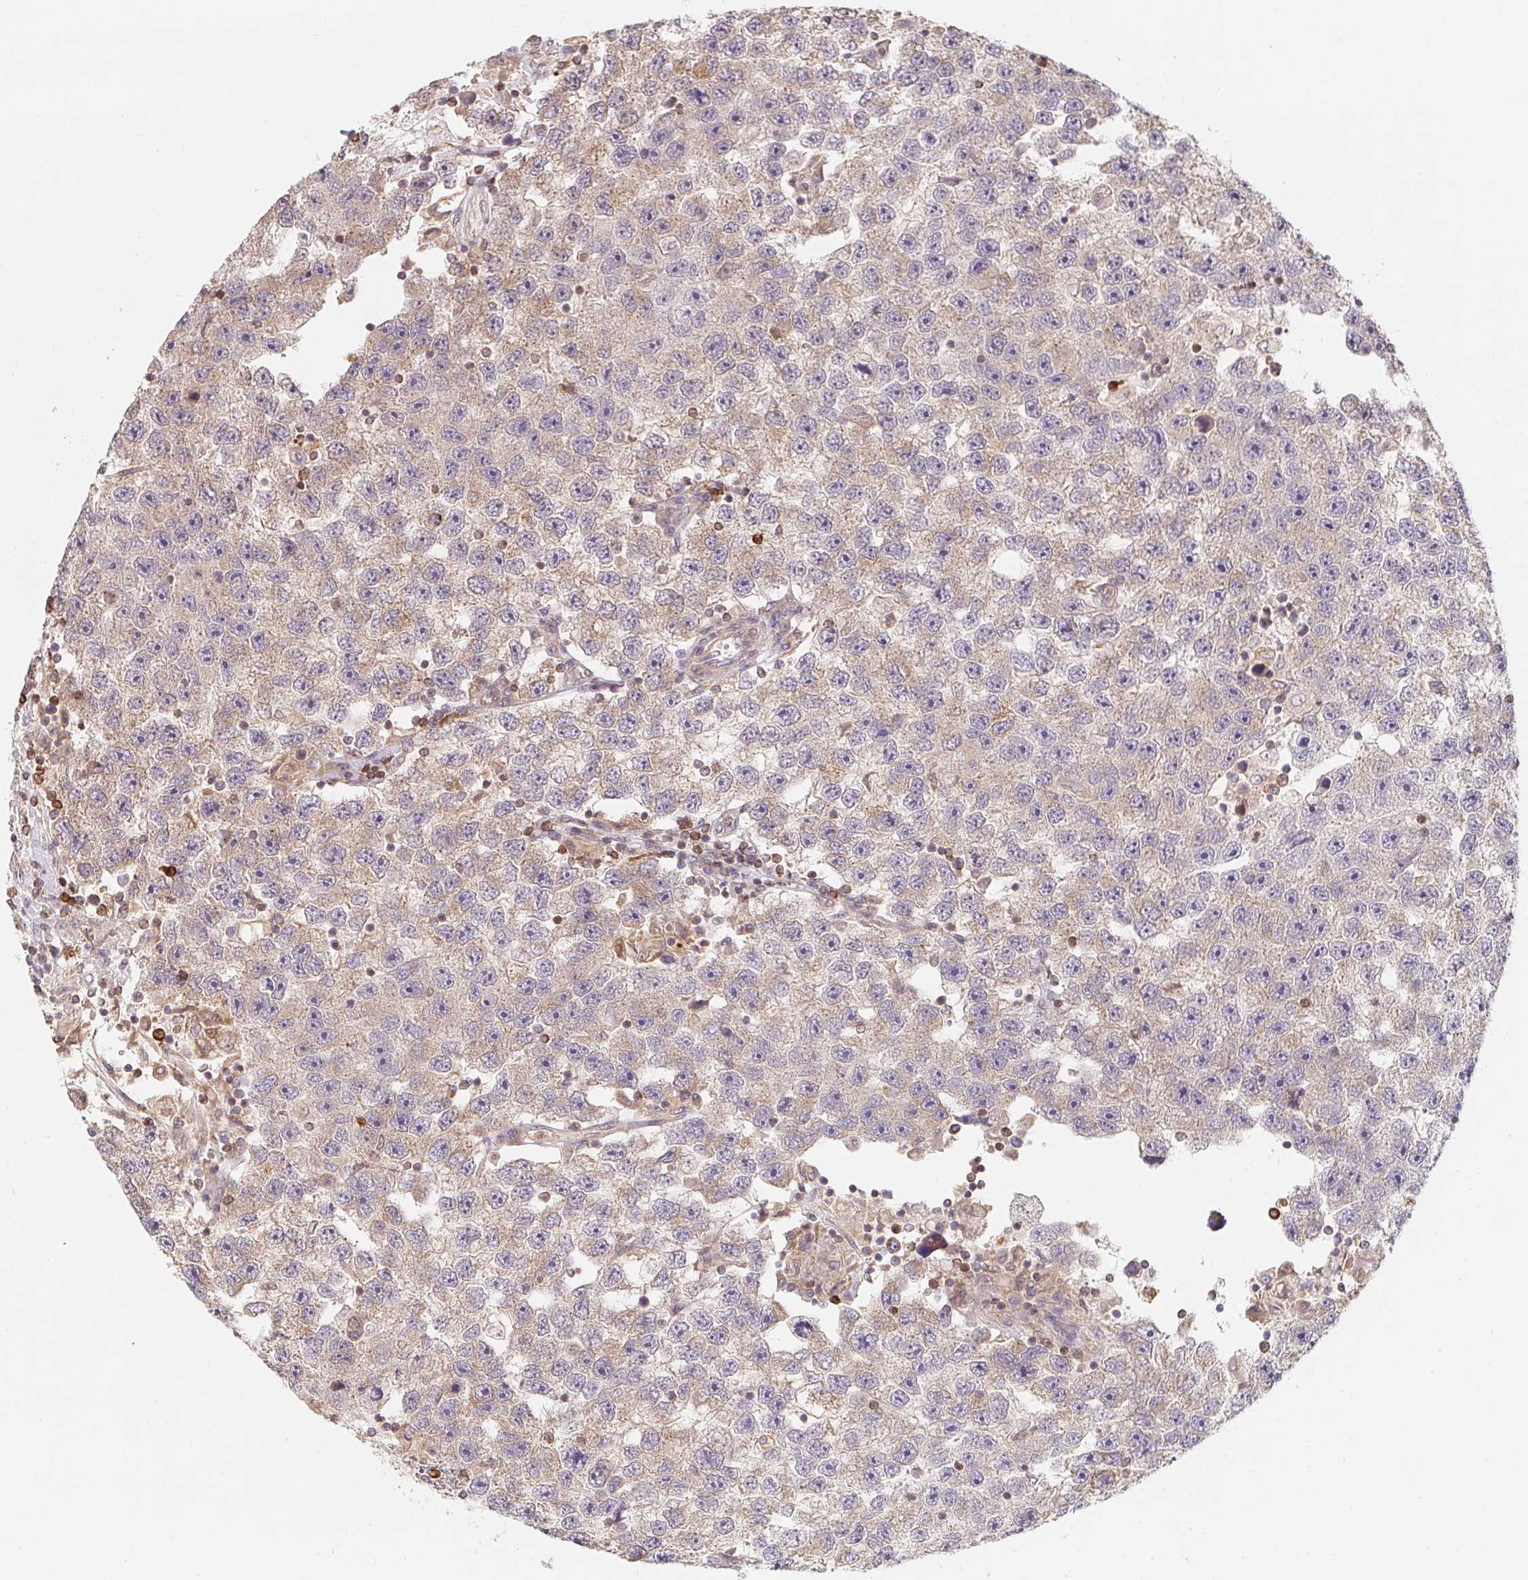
{"staining": {"intensity": "weak", "quantity": "25%-75%", "location": "cytoplasmic/membranous"}, "tissue": "testis cancer", "cell_type": "Tumor cells", "image_type": "cancer", "snomed": [{"axis": "morphology", "description": "Seminoma, NOS"}, {"axis": "topography", "description": "Testis"}], "caption": "Immunohistochemical staining of testis cancer displays weak cytoplasmic/membranous protein expression in about 25%-75% of tumor cells. Nuclei are stained in blue.", "gene": "ANKRD13A", "patient": {"sex": "male", "age": 26}}